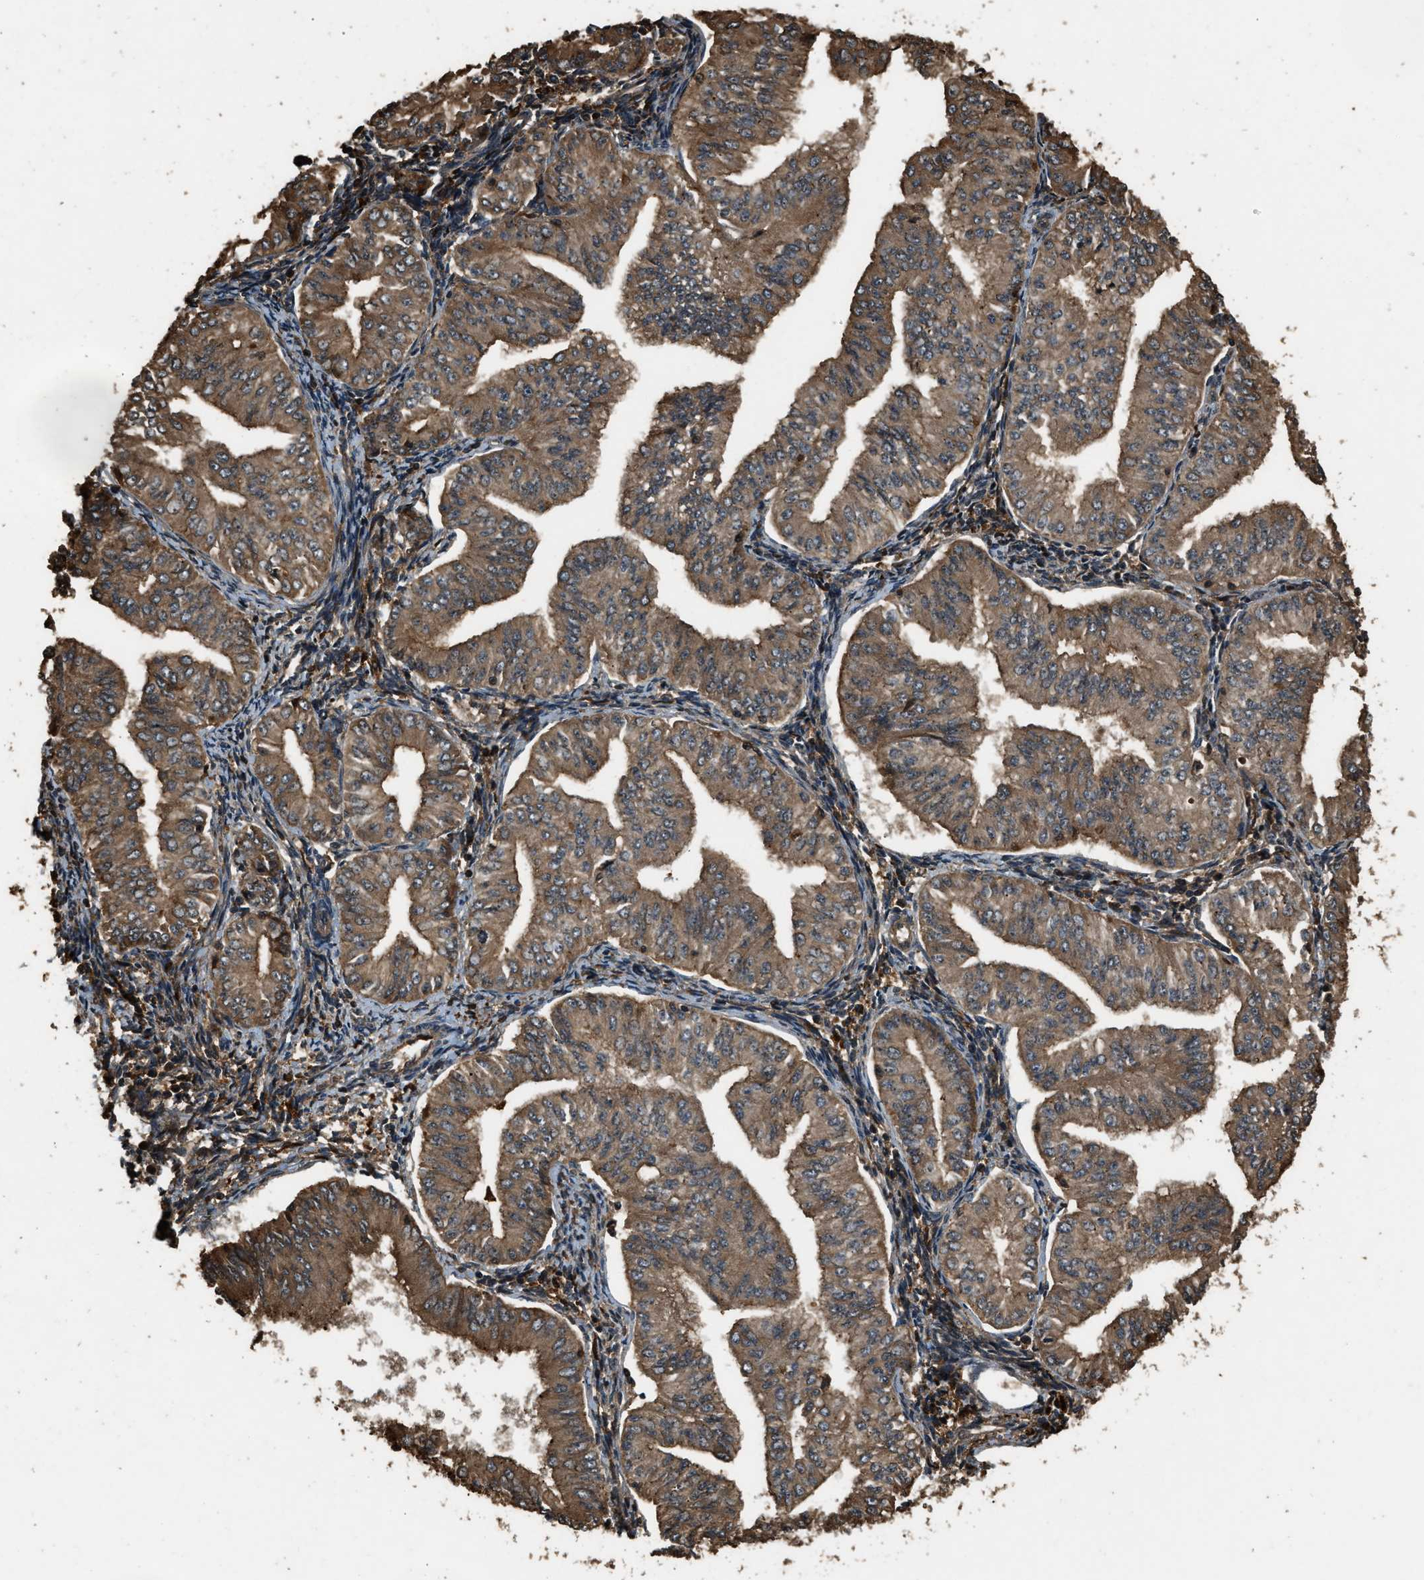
{"staining": {"intensity": "moderate", "quantity": ">75%", "location": "cytoplasmic/membranous"}, "tissue": "endometrial cancer", "cell_type": "Tumor cells", "image_type": "cancer", "snomed": [{"axis": "morphology", "description": "Normal tissue, NOS"}, {"axis": "morphology", "description": "Adenocarcinoma, NOS"}, {"axis": "topography", "description": "Endometrium"}], "caption": "Brown immunohistochemical staining in endometrial cancer (adenocarcinoma) demonstrates moderate cytoplasmic/membranous expression in about >75% of tumor cells.", "gene": "RAP2A", "patient": {"sex": "female", "age": 53}}